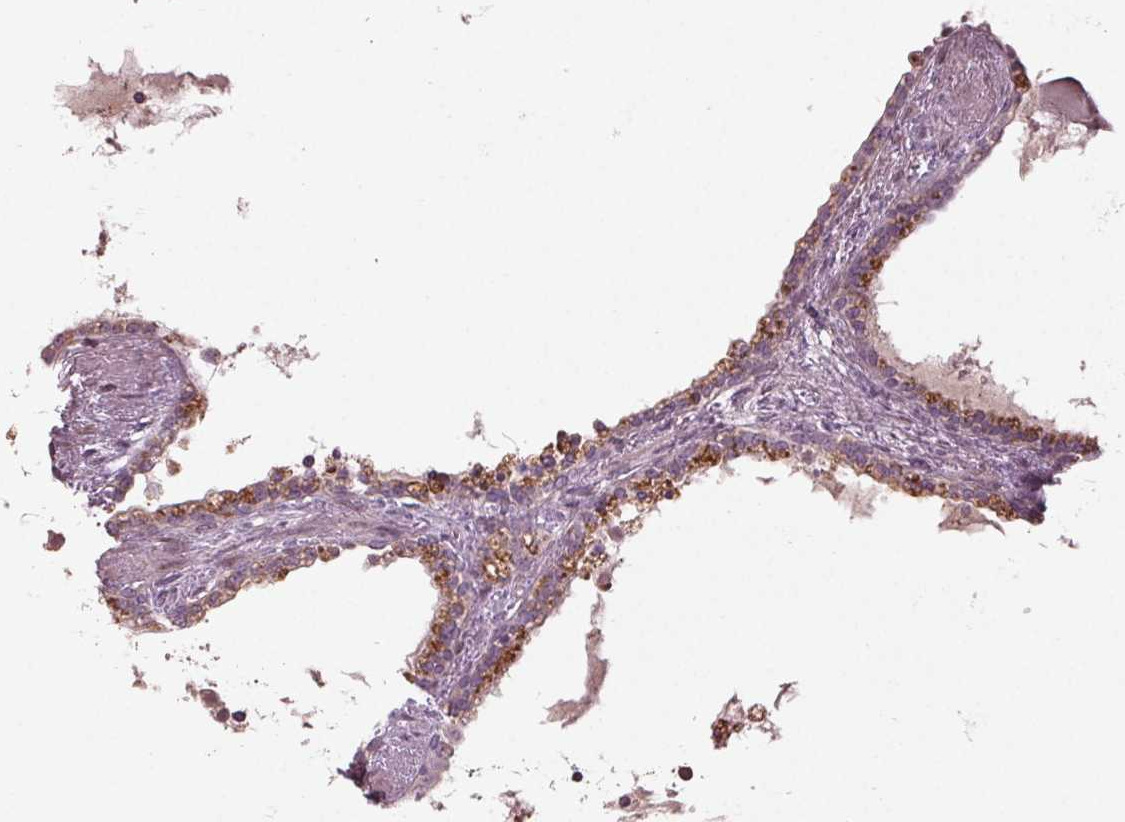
{"staining": {"intensity": "moderate", "quantity": "25%-75%", "location": "cytoplasmic/membranous"}, "tissue": "seminal vesicle", "cell_type": "Glandular cells", "image_type": "normal", "snomed": [{"axis": "morphology", "description": "Normal tissue, NOS"}, {"axis": "morphology", "description": "Urothelial carcinoma, NOS"}, {"axis": "topography", "description": "Urinary bladder"}, {"axis": "topography", "description": "Seminal veicle"}], "caption": "Protein staining demonstrates moderate cytoplasmic/membranous positivity in about 25%-75% of glandular cells in benign seminal vesicle.", "gene": "ZNF605", "patient": {"sex": "male", "age": 76}}